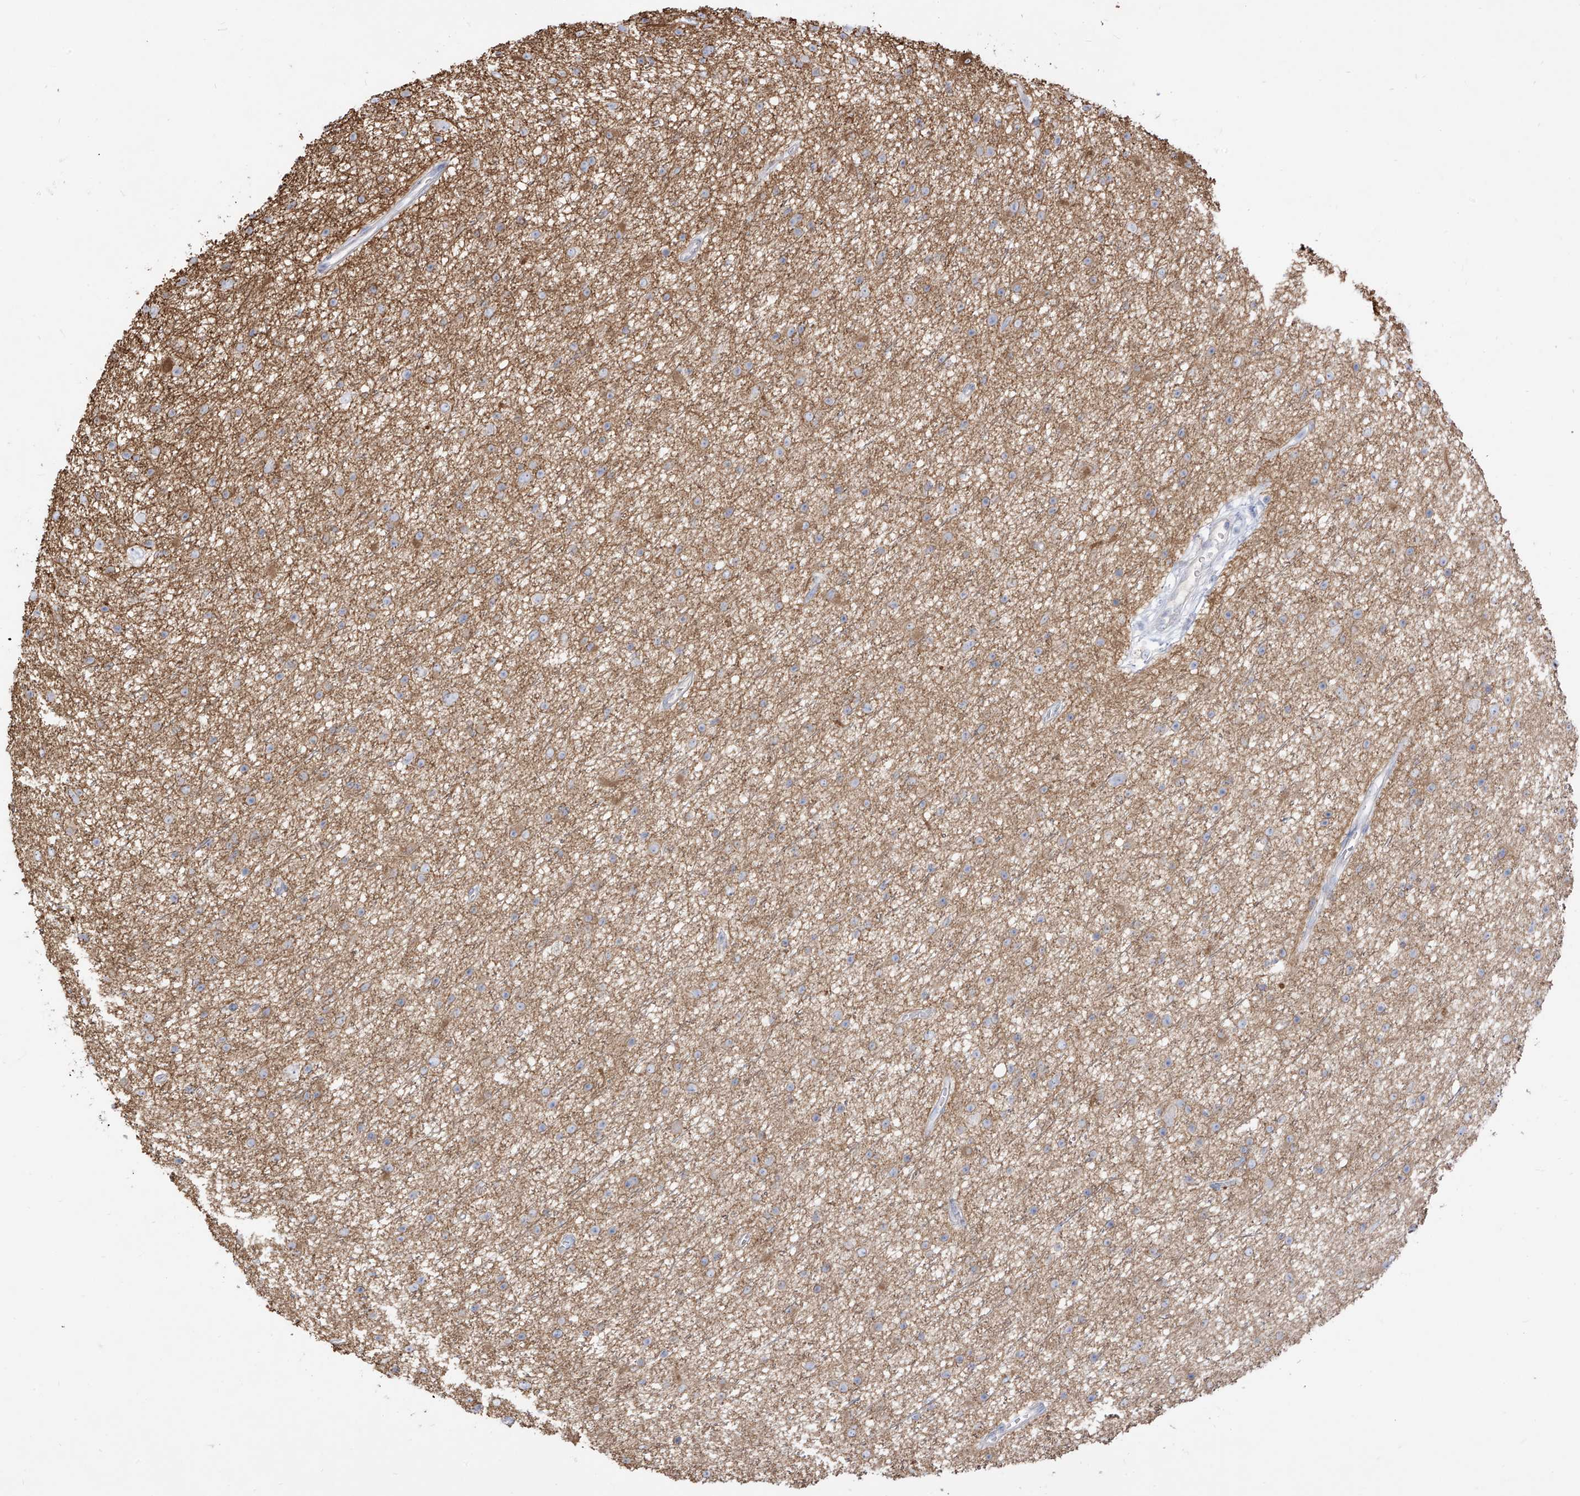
{"staining": {"intensity": "negative", "quantity": "none", "location": "none"}, "tissue": "glioma", "cell_type": "Tumor cells", "image_type": "cancer", "snomed": [{"axis": "morphology", "description": "Glioma, malignant, Low grade"}, {"axis": "topography", "description": "Cerebral cortex"}], "caption": "There is no significant staining in tumor cells of low-grade glioma (malignant).", "gene": "ARHGEF40", "patient": {"sex": "female", "age": 39}}